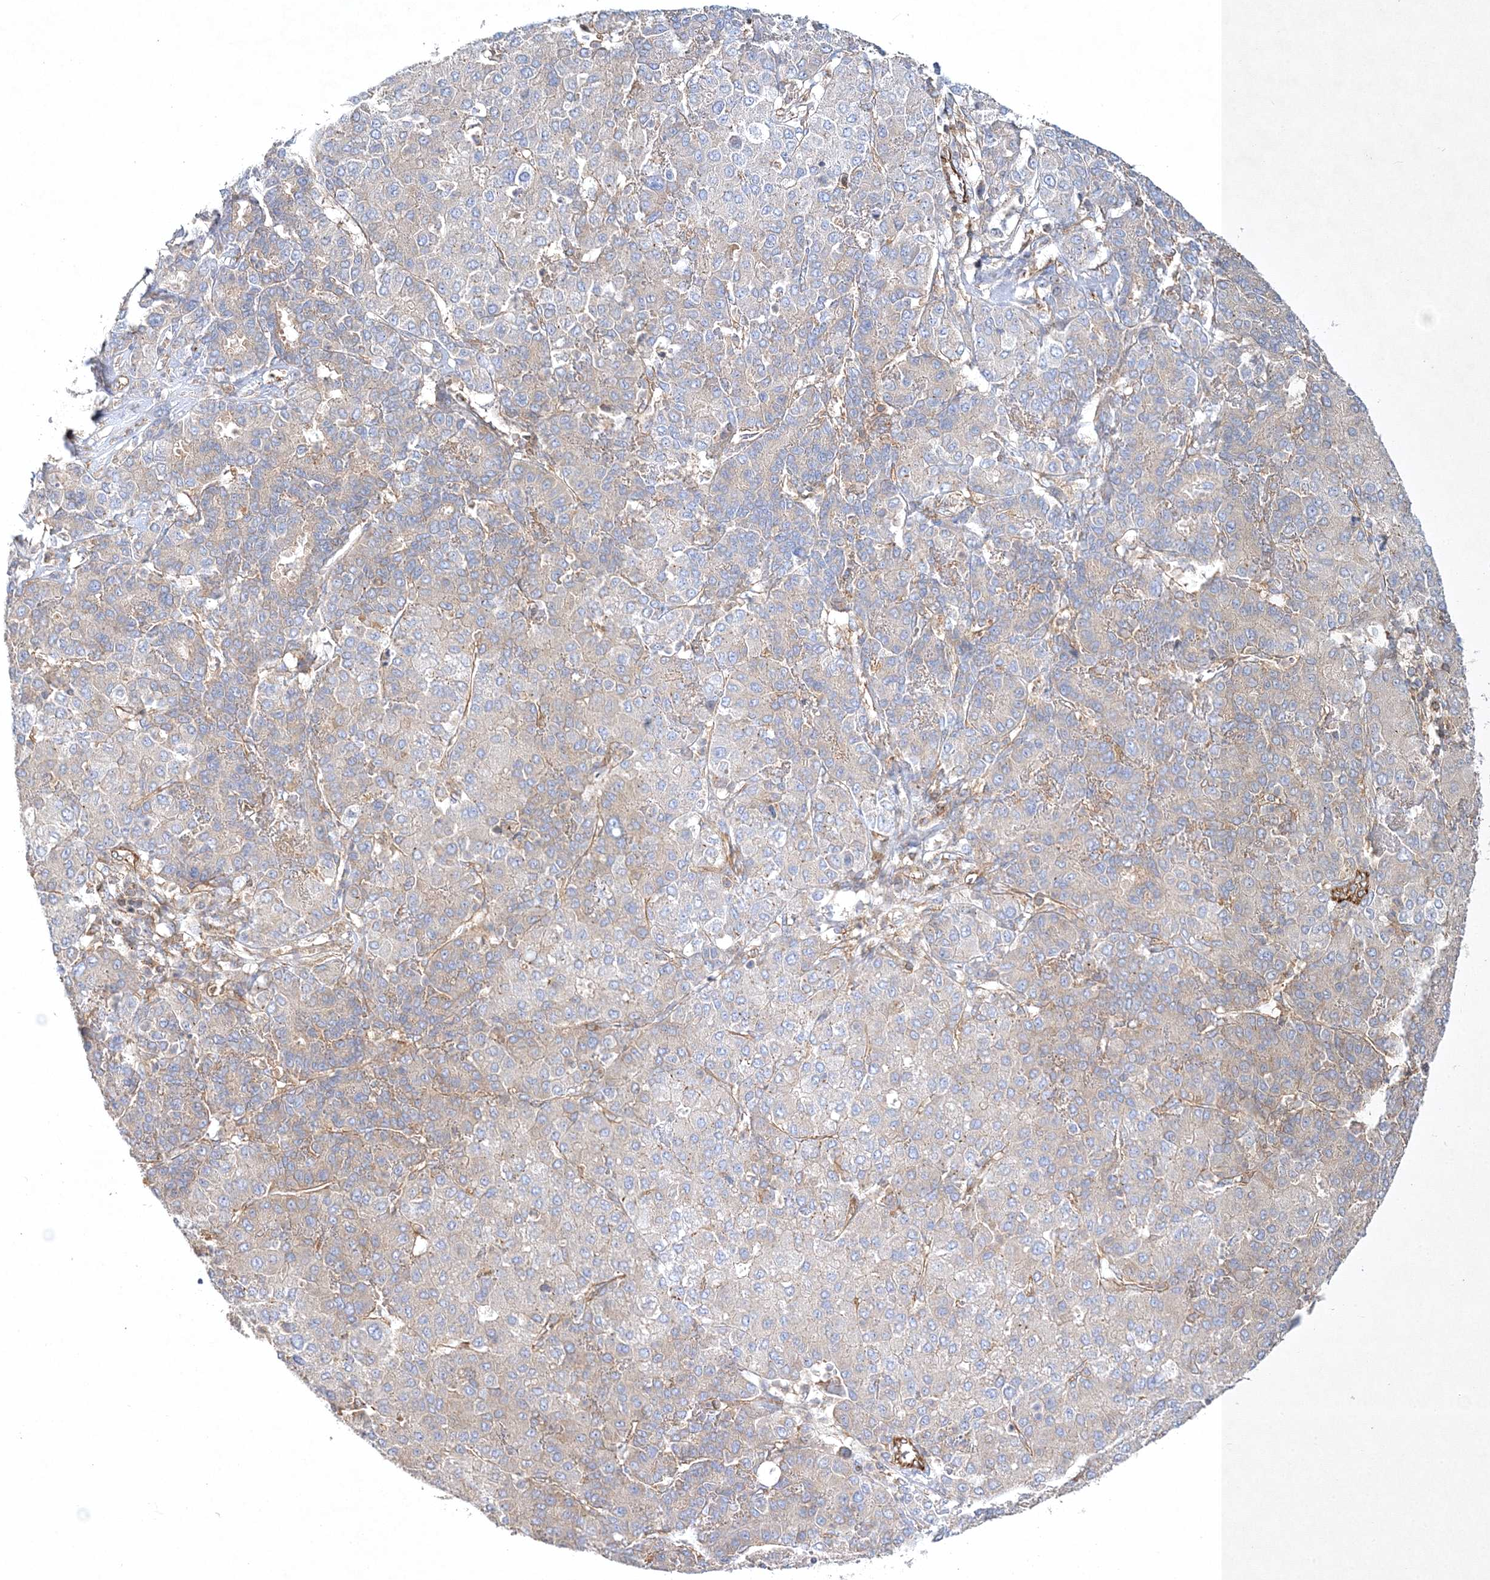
{"staining": {"intensity": "weak", "quantity": "<25%", "location": "cytoplasmic/membranous"}, "tissue": "liver cancer", "cell_type": "Tumor cells", "image_type": "cancer", "snomed": [{"axis": "morphology", "description": "Carcinoma, Hepatocellular, NOS"}, {"axis": "topography", "description": "Liver"}], "caption": "Immunohistochemistry histopathology image of neoplastic tissue: human liver cancer stained with DAB (3,3'-diaminobenzidine) displays no significant protein staining in tumor cells. (DAB IHC with hematoxylin counter stain).", "gene": "WDR37", "patient": {"sex": "male", "age": 65}}